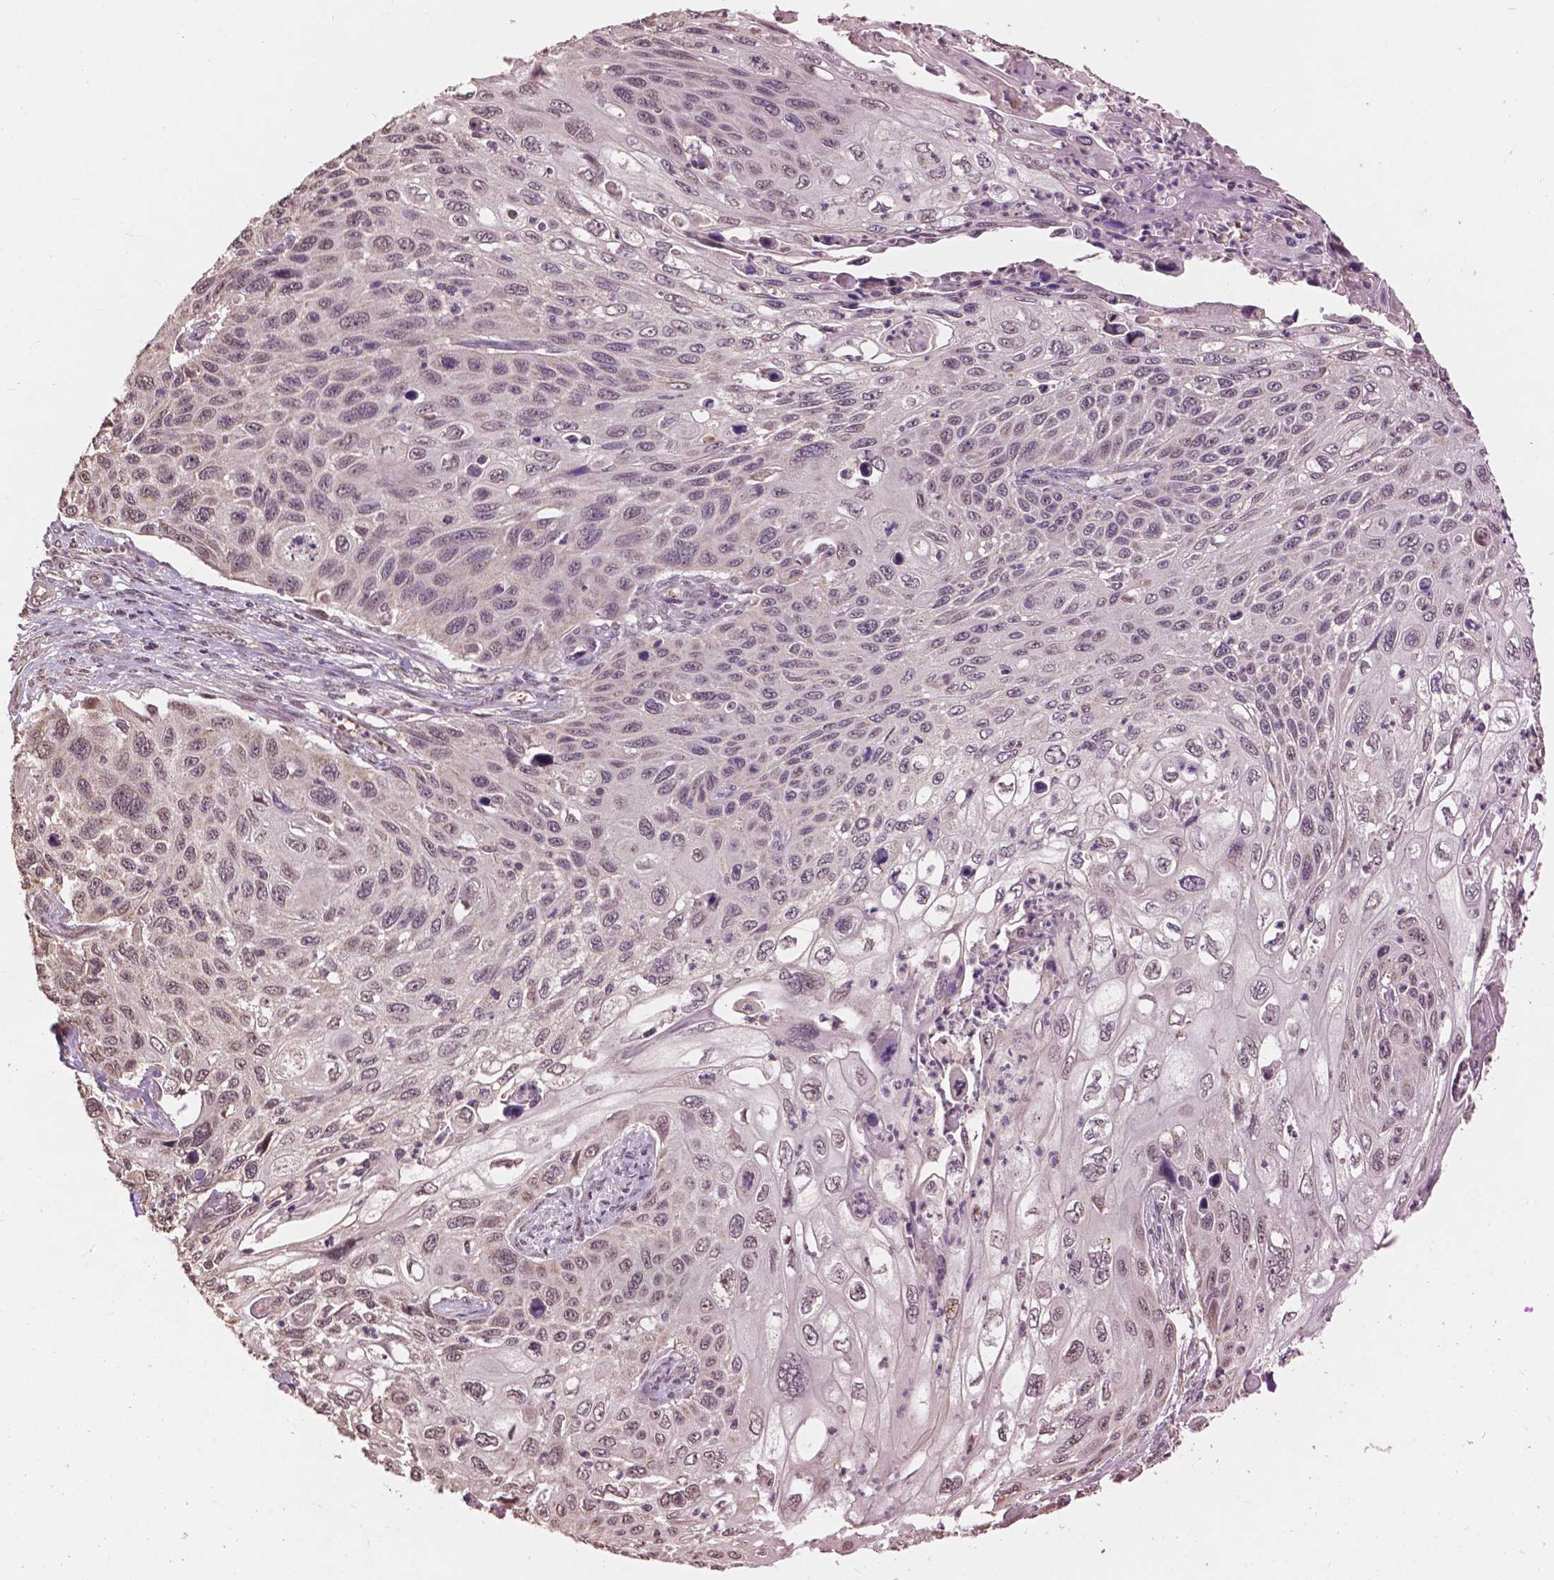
{"staining": {"intensity": "negative", "quantity": "none", "location": "none"}, "tissue": "cervical cancer", "cell_type": "Tumor cells", "image_type": "cancer", "snomed": [{"axis": "morphology", "description": "Squamous cell carcinoma, NOS"}, {"axis": "topography", "description": "Cervix"}], "caption": "This is an IHC photomicrograph of human squamous cell carcinoma (cervical). There is no staining in tumor cells.", "gene": "GLRA2", "patient": {"sex": "female", "age": 70}}